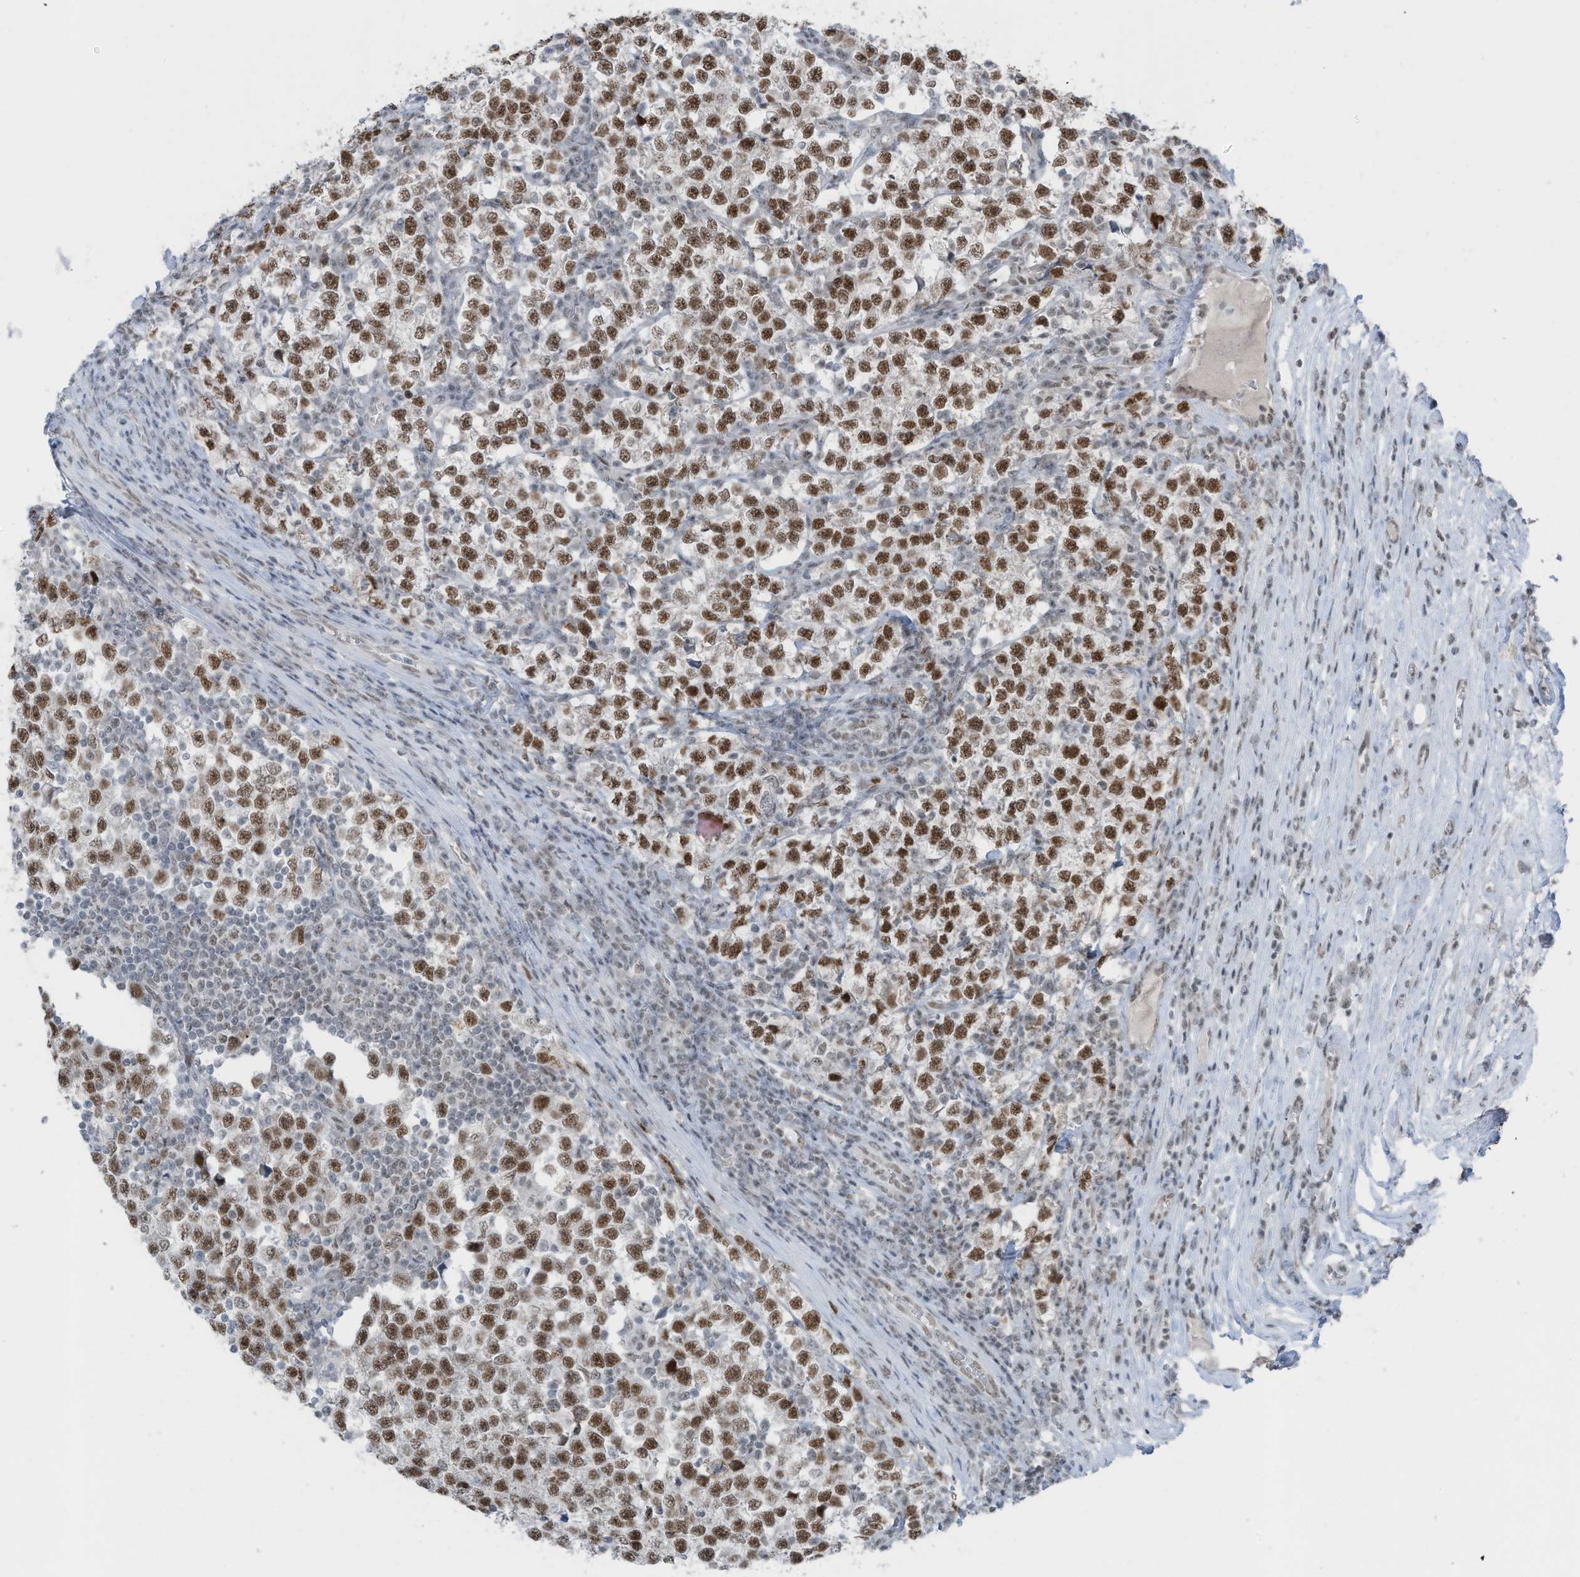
{"staining": {"intensity": "strong", "quantity": ">75%", "location": "nuclear"}, "tissue": "testis cancer", "cell_type": "Tumor cells", "image_type": "cancer", "snomed": [{"axis": "morphology", "description": "Normal tissue, NOS"}, {"axis": "morphology", "description": "Seminoma, NOS"}, {"axis": "topography", "description": "Testis"}], "caption": "DAB immunohistochemical staining of seminoma (testis) displays strong nuclear protein positivity in approximately >75% of tumor cells. (Brightfield microscopy of DAB IHC at high magnification).", "gene": "WRNIP1", "patient": {"sex": "male", "age": 43}}